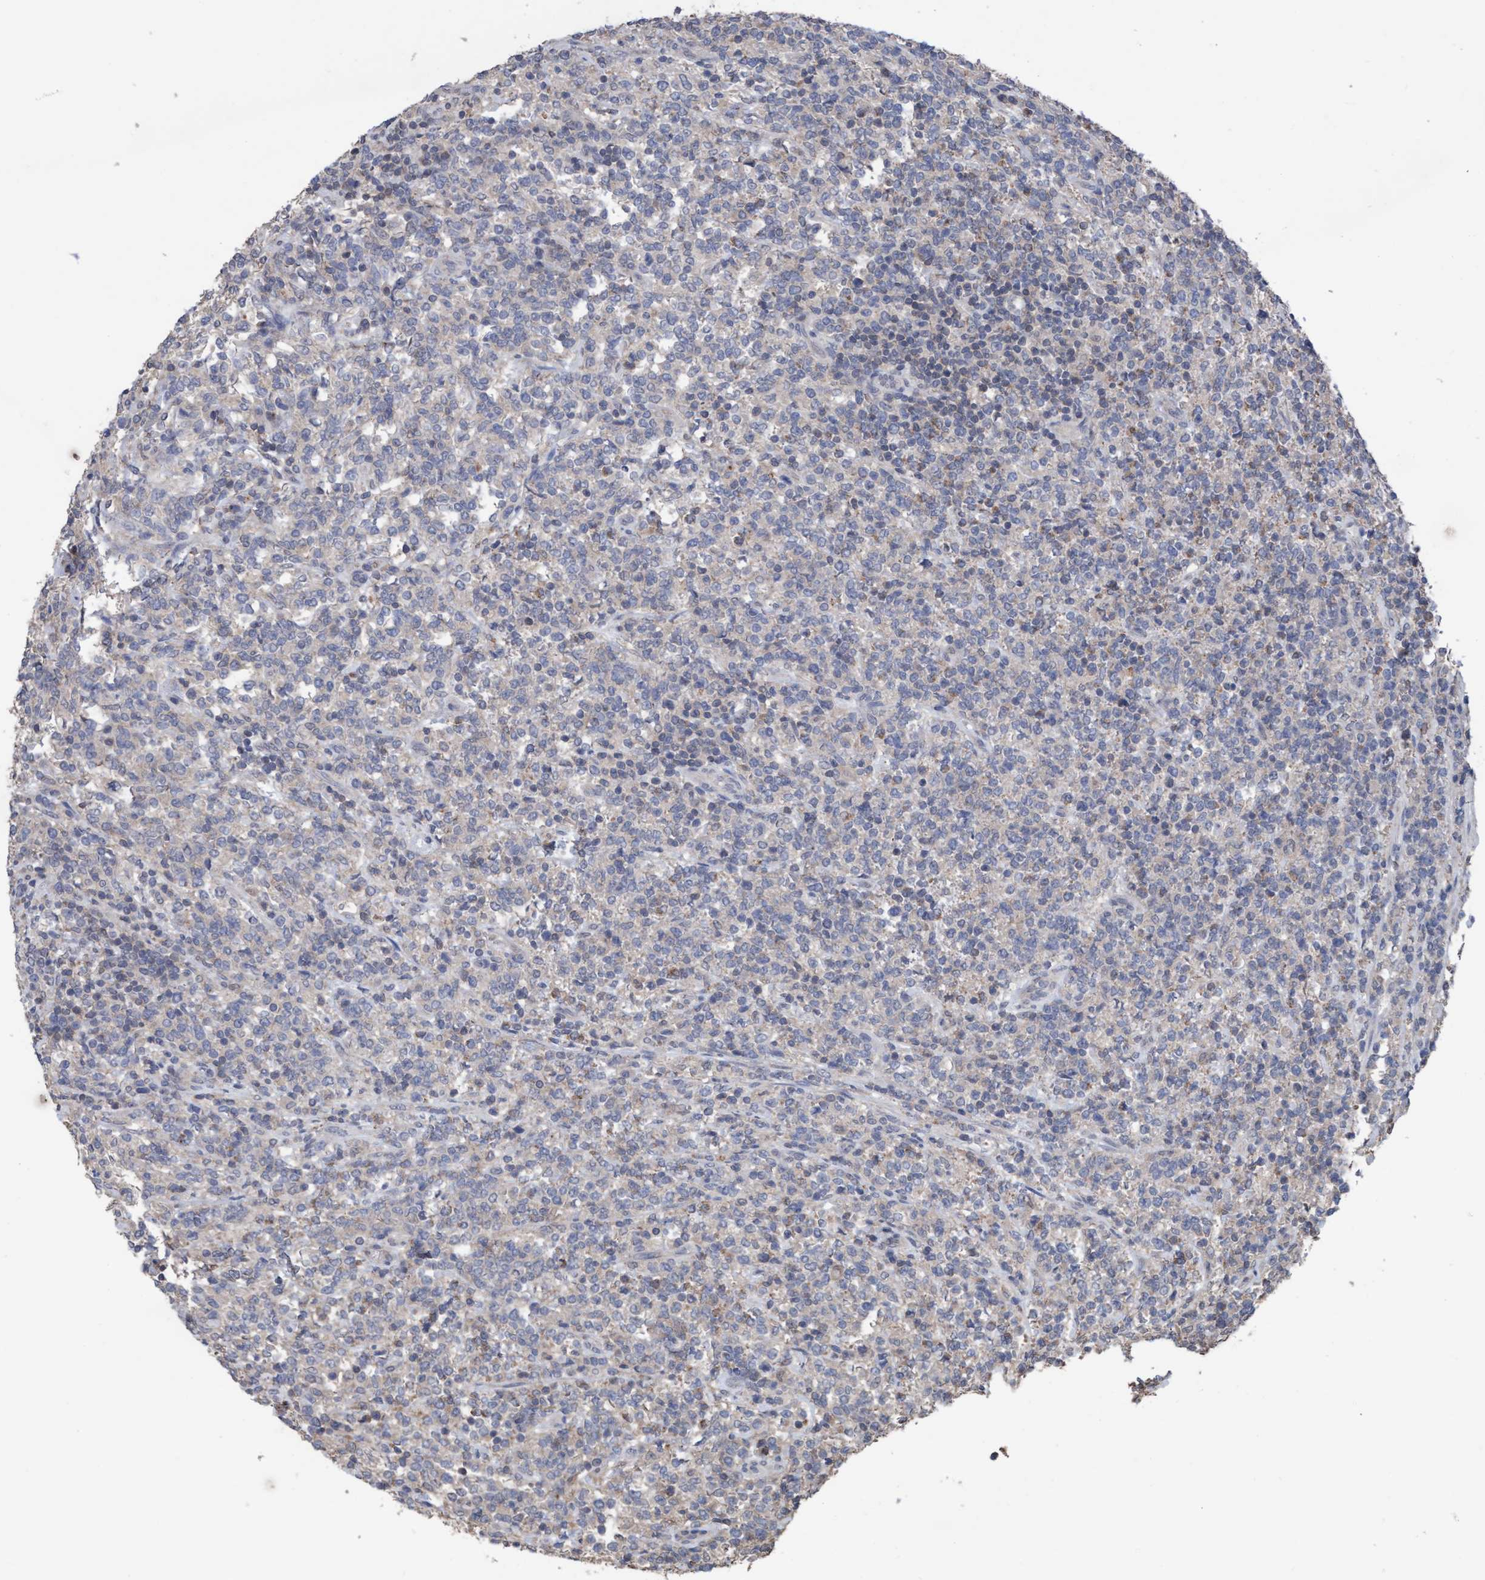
{"staining": {"intensity": "negative", "quantity": "none", "location": "none"}, "tissue": "lymphoma", "cell_type": "Tumor cells", "image_type": "cancer", "snomed": [{"axis": "morphology", "description": "Malignant lymphoma, non-Hodgkin's type, High grade"}, {"axis": "topography", "description": "Soft tissue"}], "caption": "IHC micrograph of lymphoma stained for a protein (brown), which reveals no expression in tumor cells.", "gene": "GLOD4", "patient": {"sex": "male", "age": 18}}